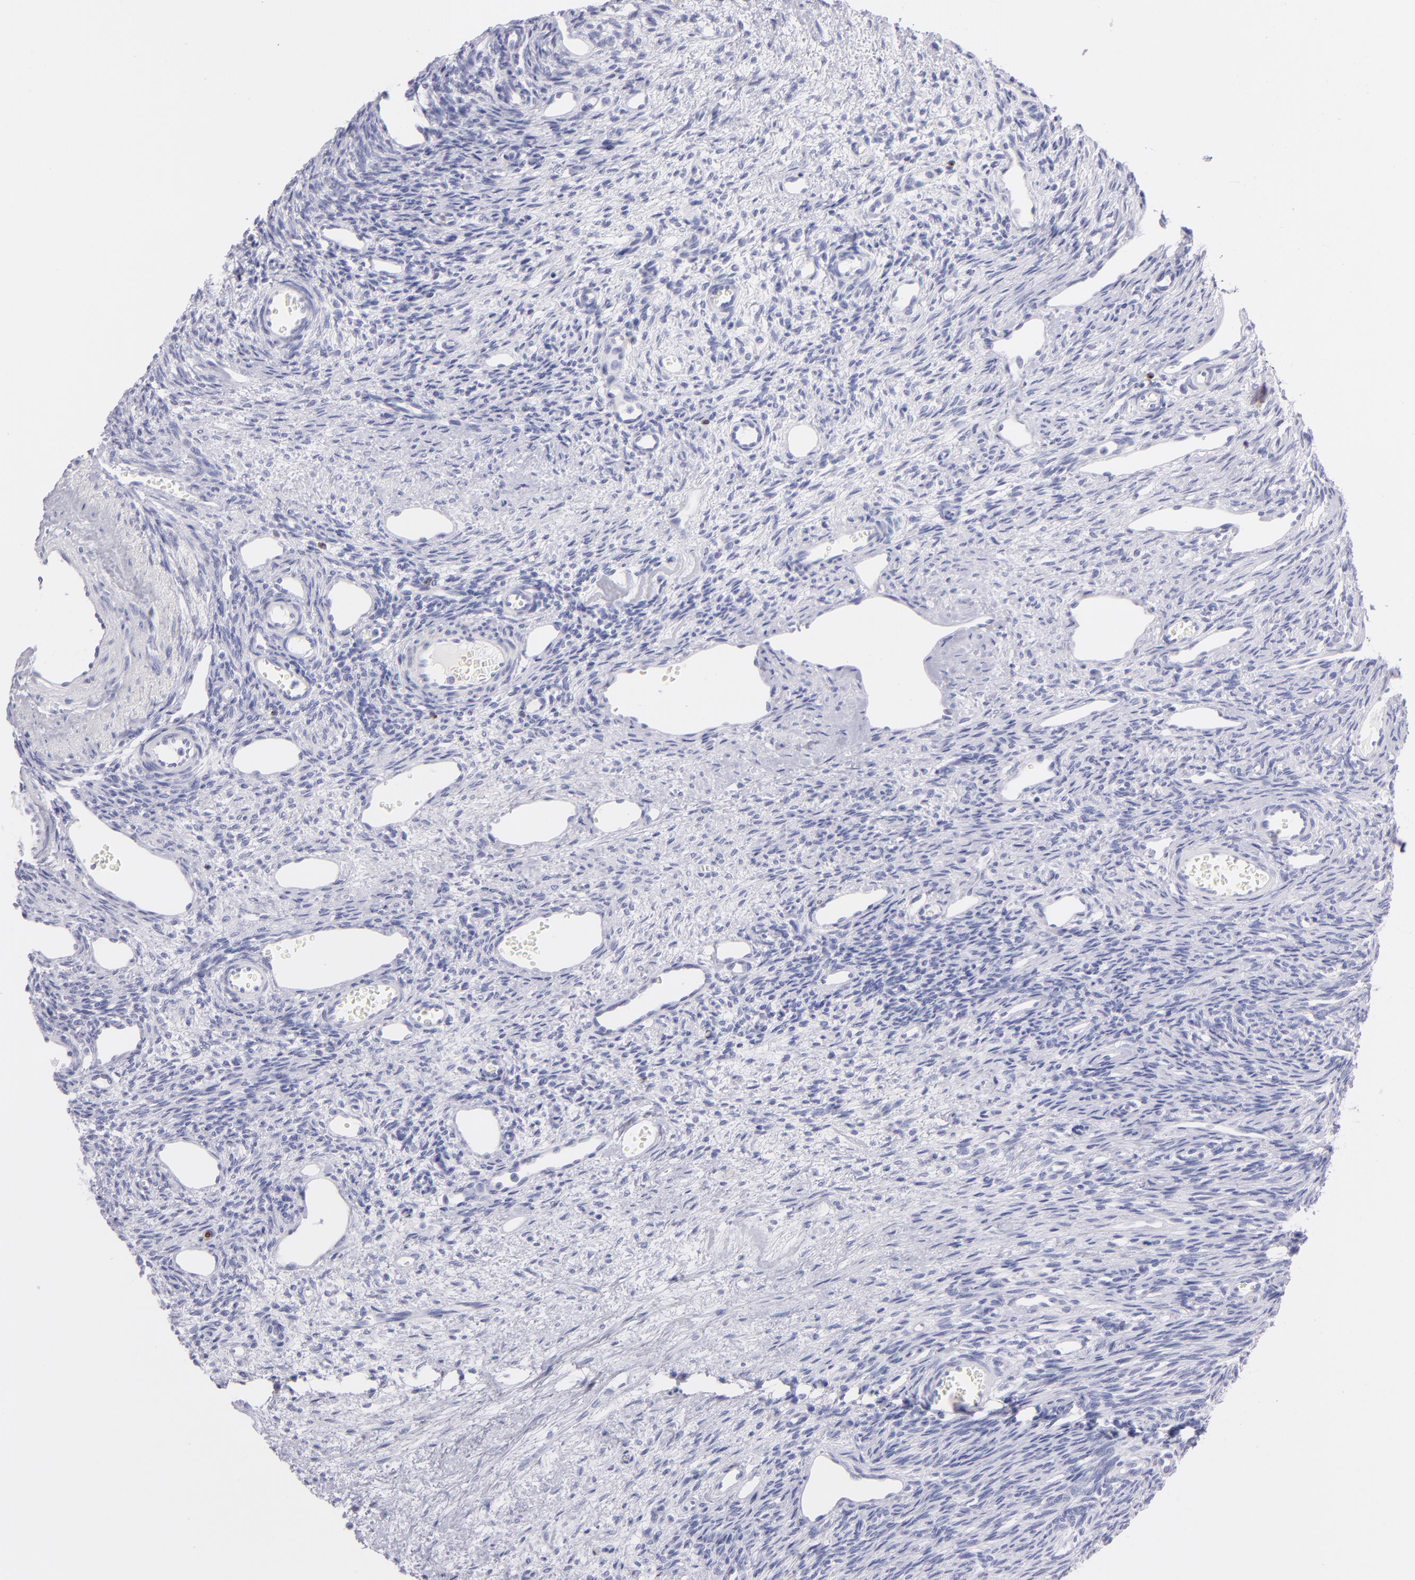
{"staining": {"intensity": "negative", "quantity": "none", "location": "none"}, "tissue": "ovary", "cell_type": "Follicle cells", "image_type": "normal", "snomed": [{"axis": "morphology", "description": "Normal tissue, NOS"}, {"axis": "topography", "description": "Ovary"}], "caption": "Human ovary stained for a protein using immunohistochemistry exhibits no staining in follicle cells.", "gene": "PRF1", "patient": {"sex": "female", "age": 33}}